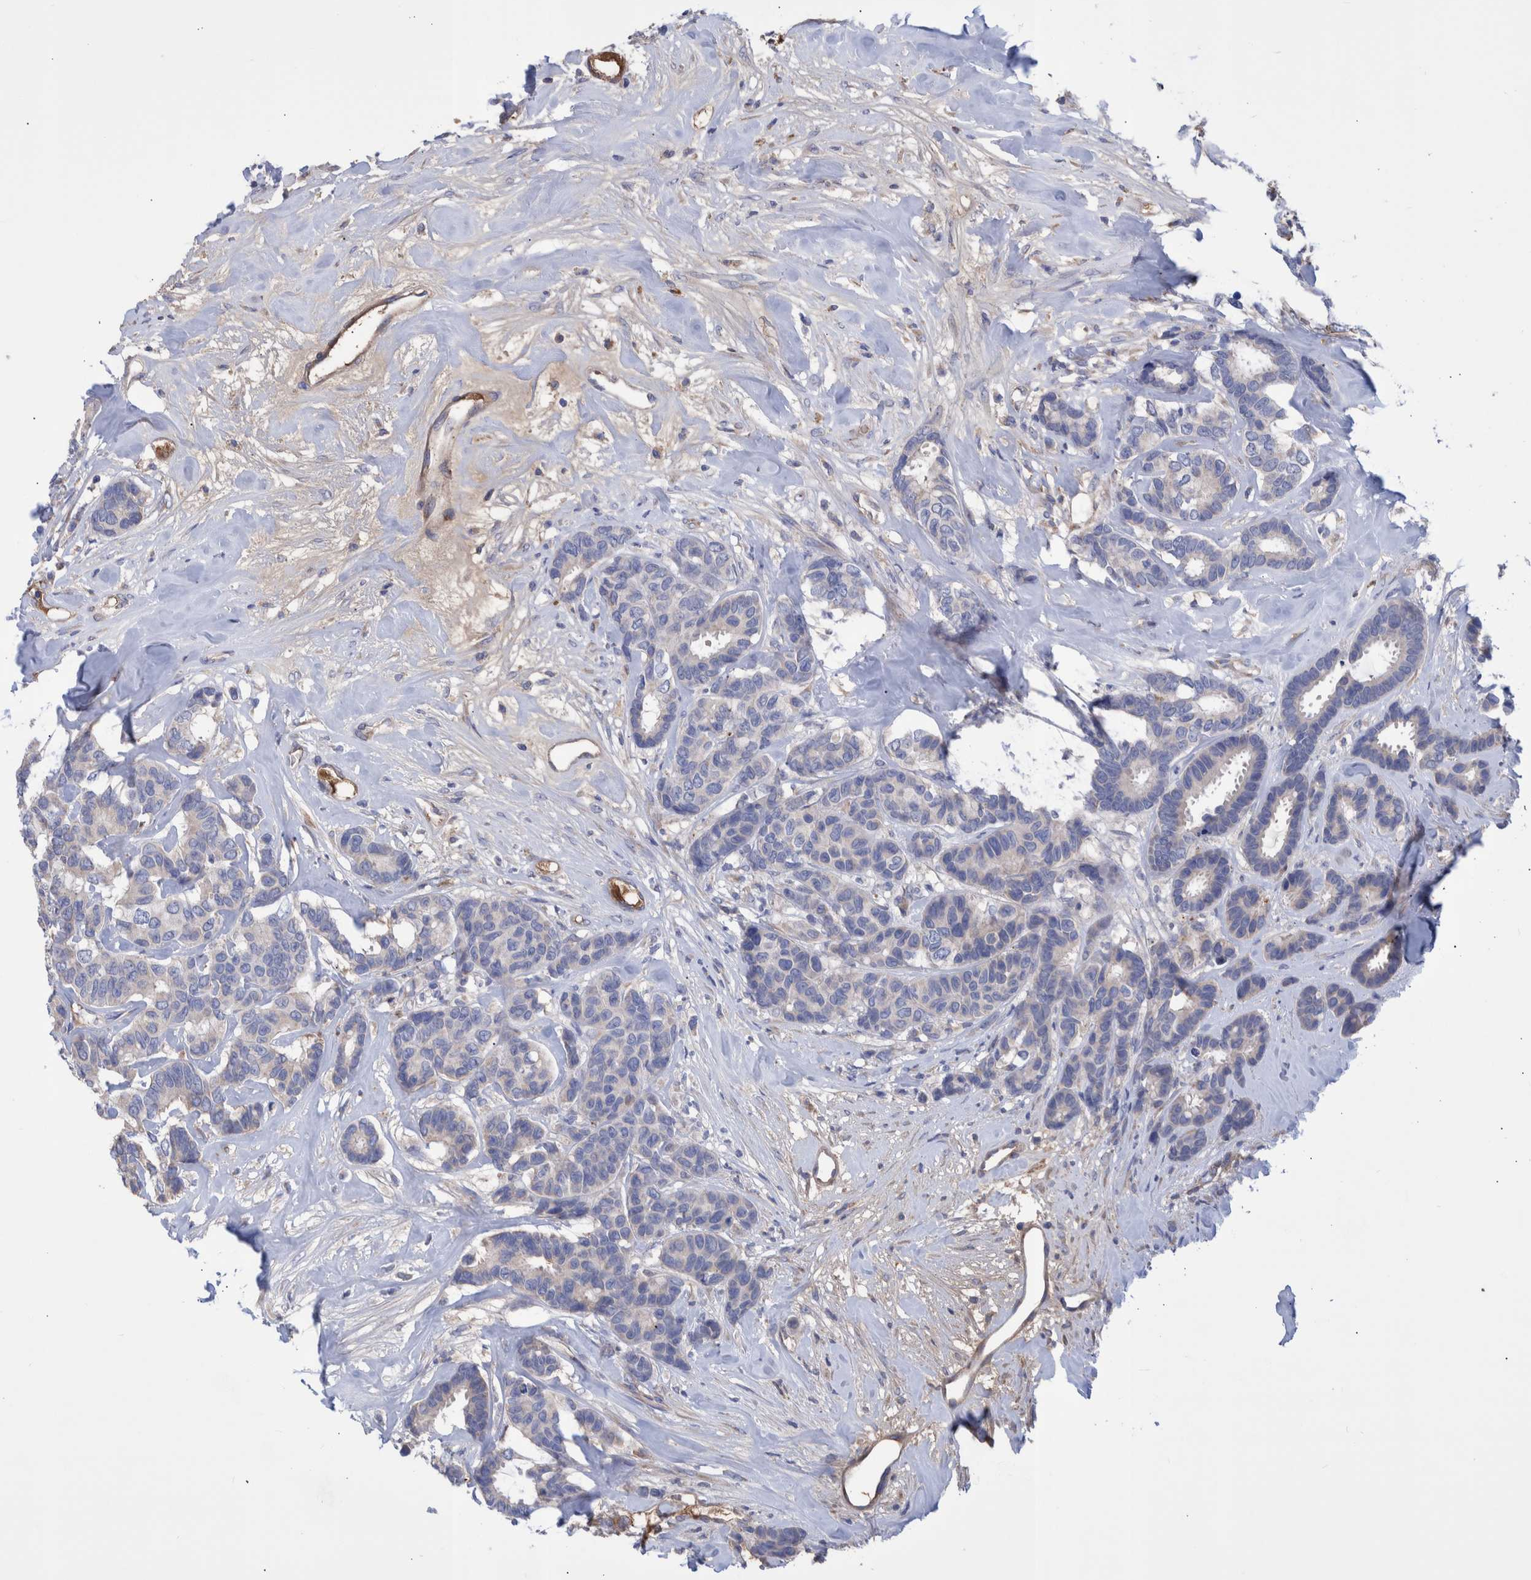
{"staining": {"intensity": "negative", "quantity": "none", "location": "none"}, "tissue": "breast cancer", "cell_type": "Tumor cells", "image_type": "cancer", "snomed": [{"axis": "morphology", "description": "Duct carcinoma"}, {"axis": "topography", "description": "Breast"}], "caption": "The image exhibits no staining of tumor cells in breast cancer.", "gene": "DLL4", "patient": {"sex": "female", "age": 87}}